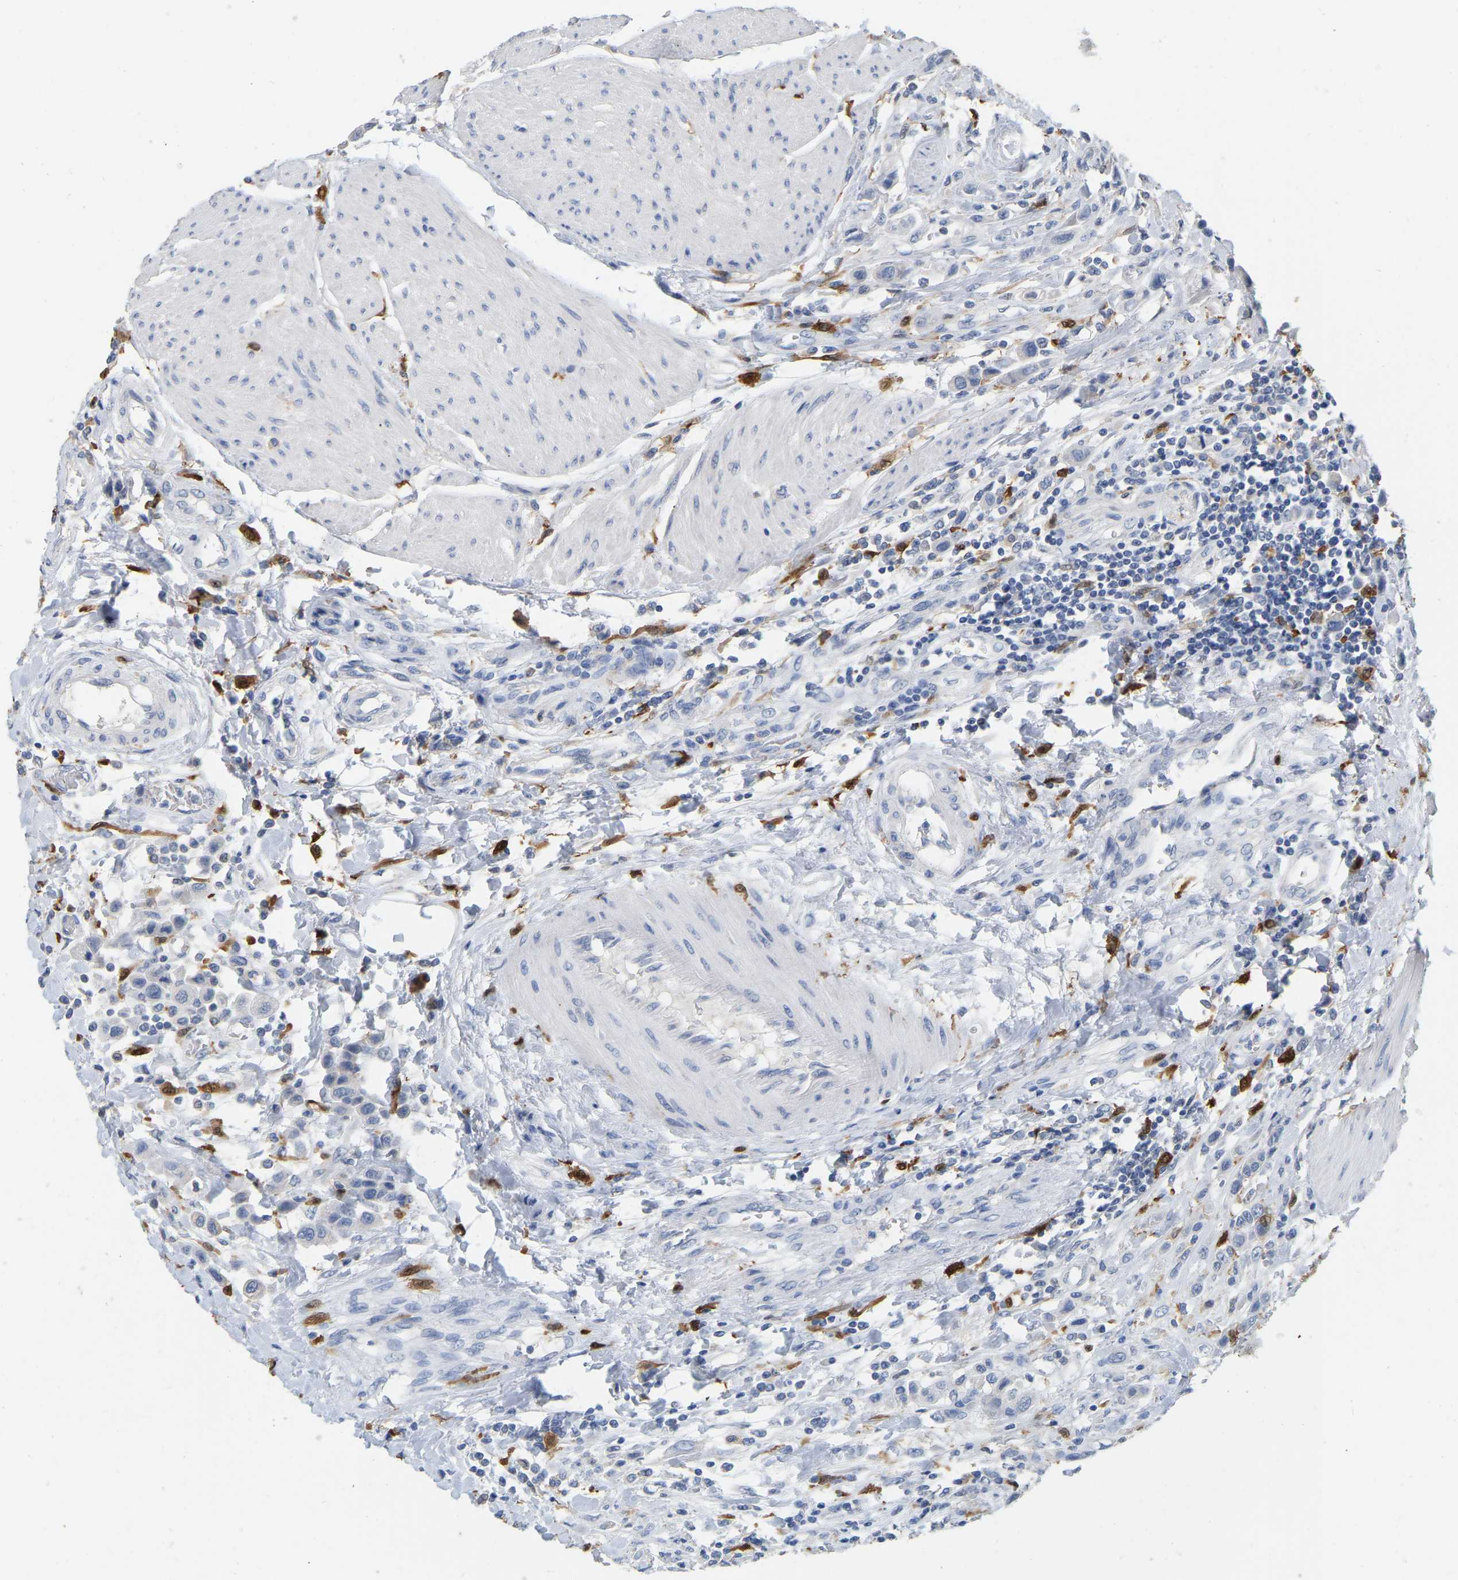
{"staining": {"intensity": "negative", "quantity": "none", "location": "none"}, "tissue": "urothelial cancer", "cell_type": "Tumor cells", "image_type": "cancer", "snomed": [{"axis": "morphology", "description": "Urothelial carcinoma, High grade"}, {"axis": "topography", "description": "Urinary bladder"}], "caption": "A high-resolution photomicrograph shows IHC staining of high-grade urothelial carcinoma, which shows no significant positivity in tumor cells.", "gene": "ULBP2", "patient": {"sex": "male", "age": 50}}